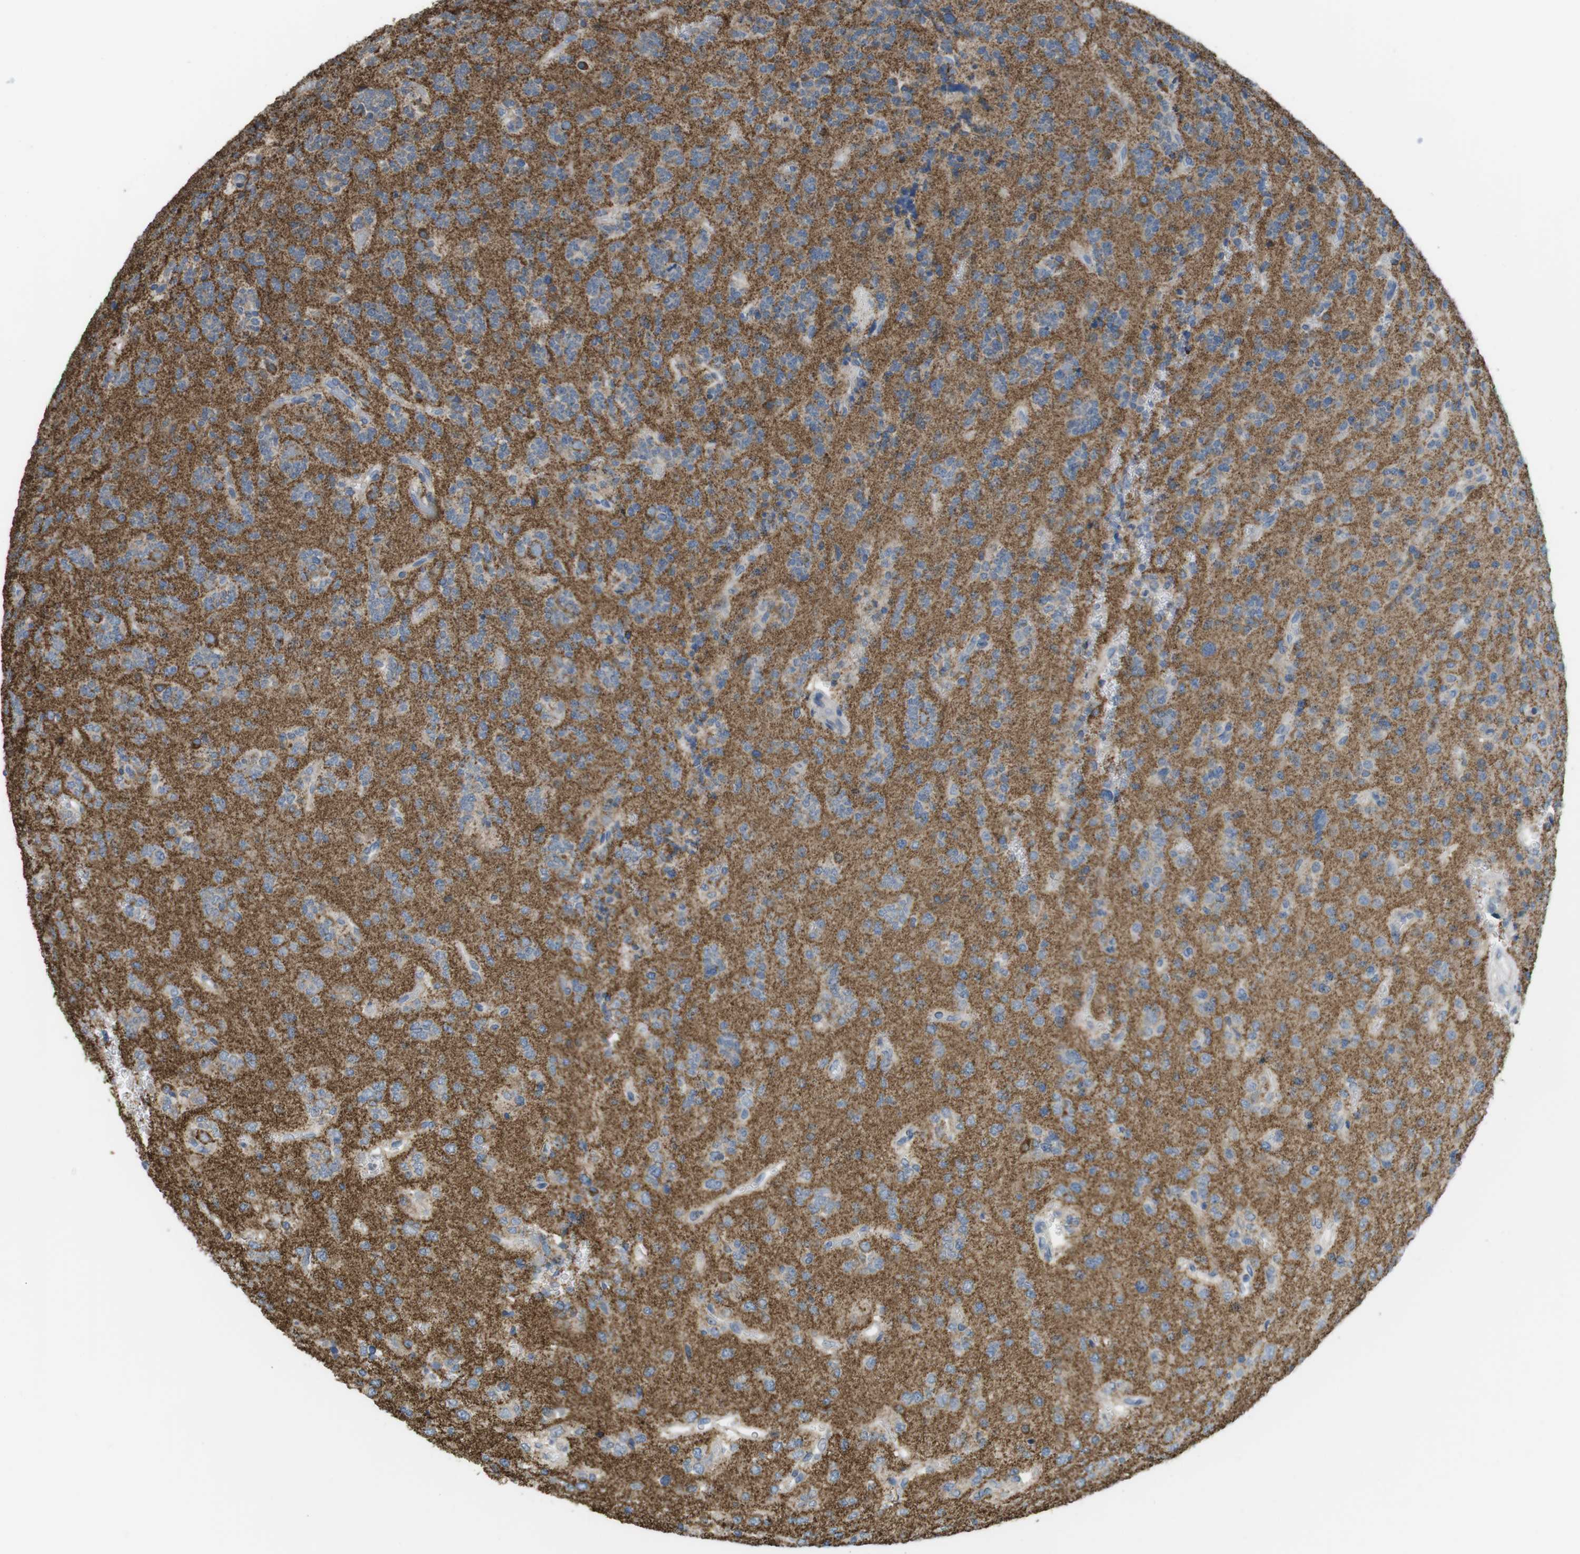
{"staining": {"intensity": "moderate", "quantity": ">75%", "location": "cytoplasmic/membranous"}, "tissue": "glioma", "cell_type": "Tumor cells", "image_type": "cancer", "snomed": [{"axis": "morphology", "description": "Glioma, malignant, Low grade"}, {"axis": "topography", "description": "Brain"}], "caption": "Glioma stained for a protein displays moderate cytoplasmic/membranous positivity in tumor cells. (IHC, brightfield microscopy, high magnification).", "gene": "GRIK2", "patient": {"sex": "male", "age": 38}}